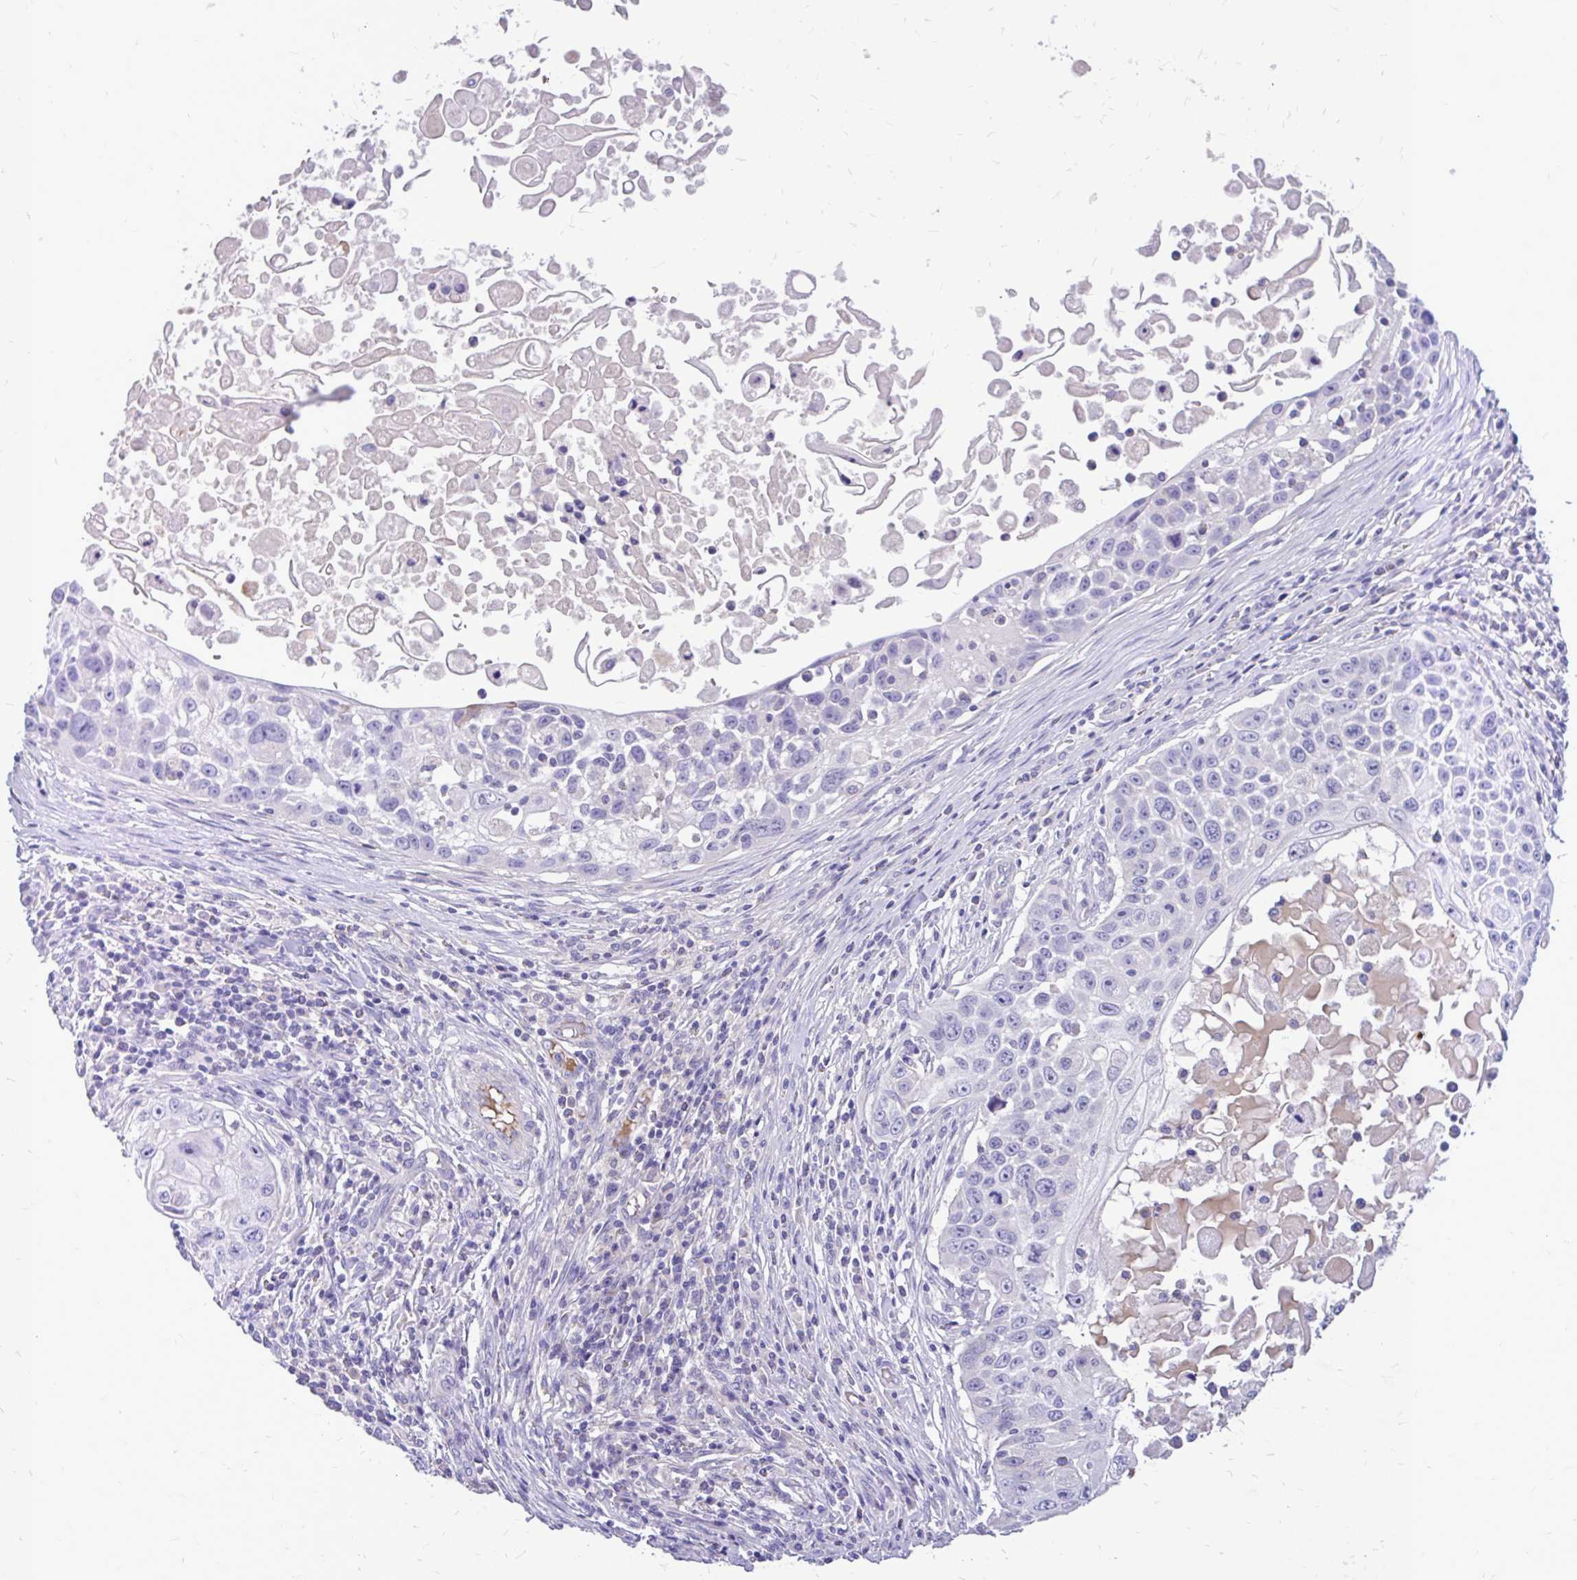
{"staining": {"intensity": "negative", "quantity": "none", "location": "none"}, "tissue": "skin cancer", "cell_type": "Tumor cells", "image_type": "cancer", "snomed": [{"axis": "morphology", "description": "Squamous cell carcinoma, NOS"}, {"axis": "topography", "description": "Skin"}], "caption": "Immunohistochemistry of skin cancer shows no positivity in tumor cells.", "gene": "MAP1LC3A", "patient": {"sex": "male", "age": 24}}